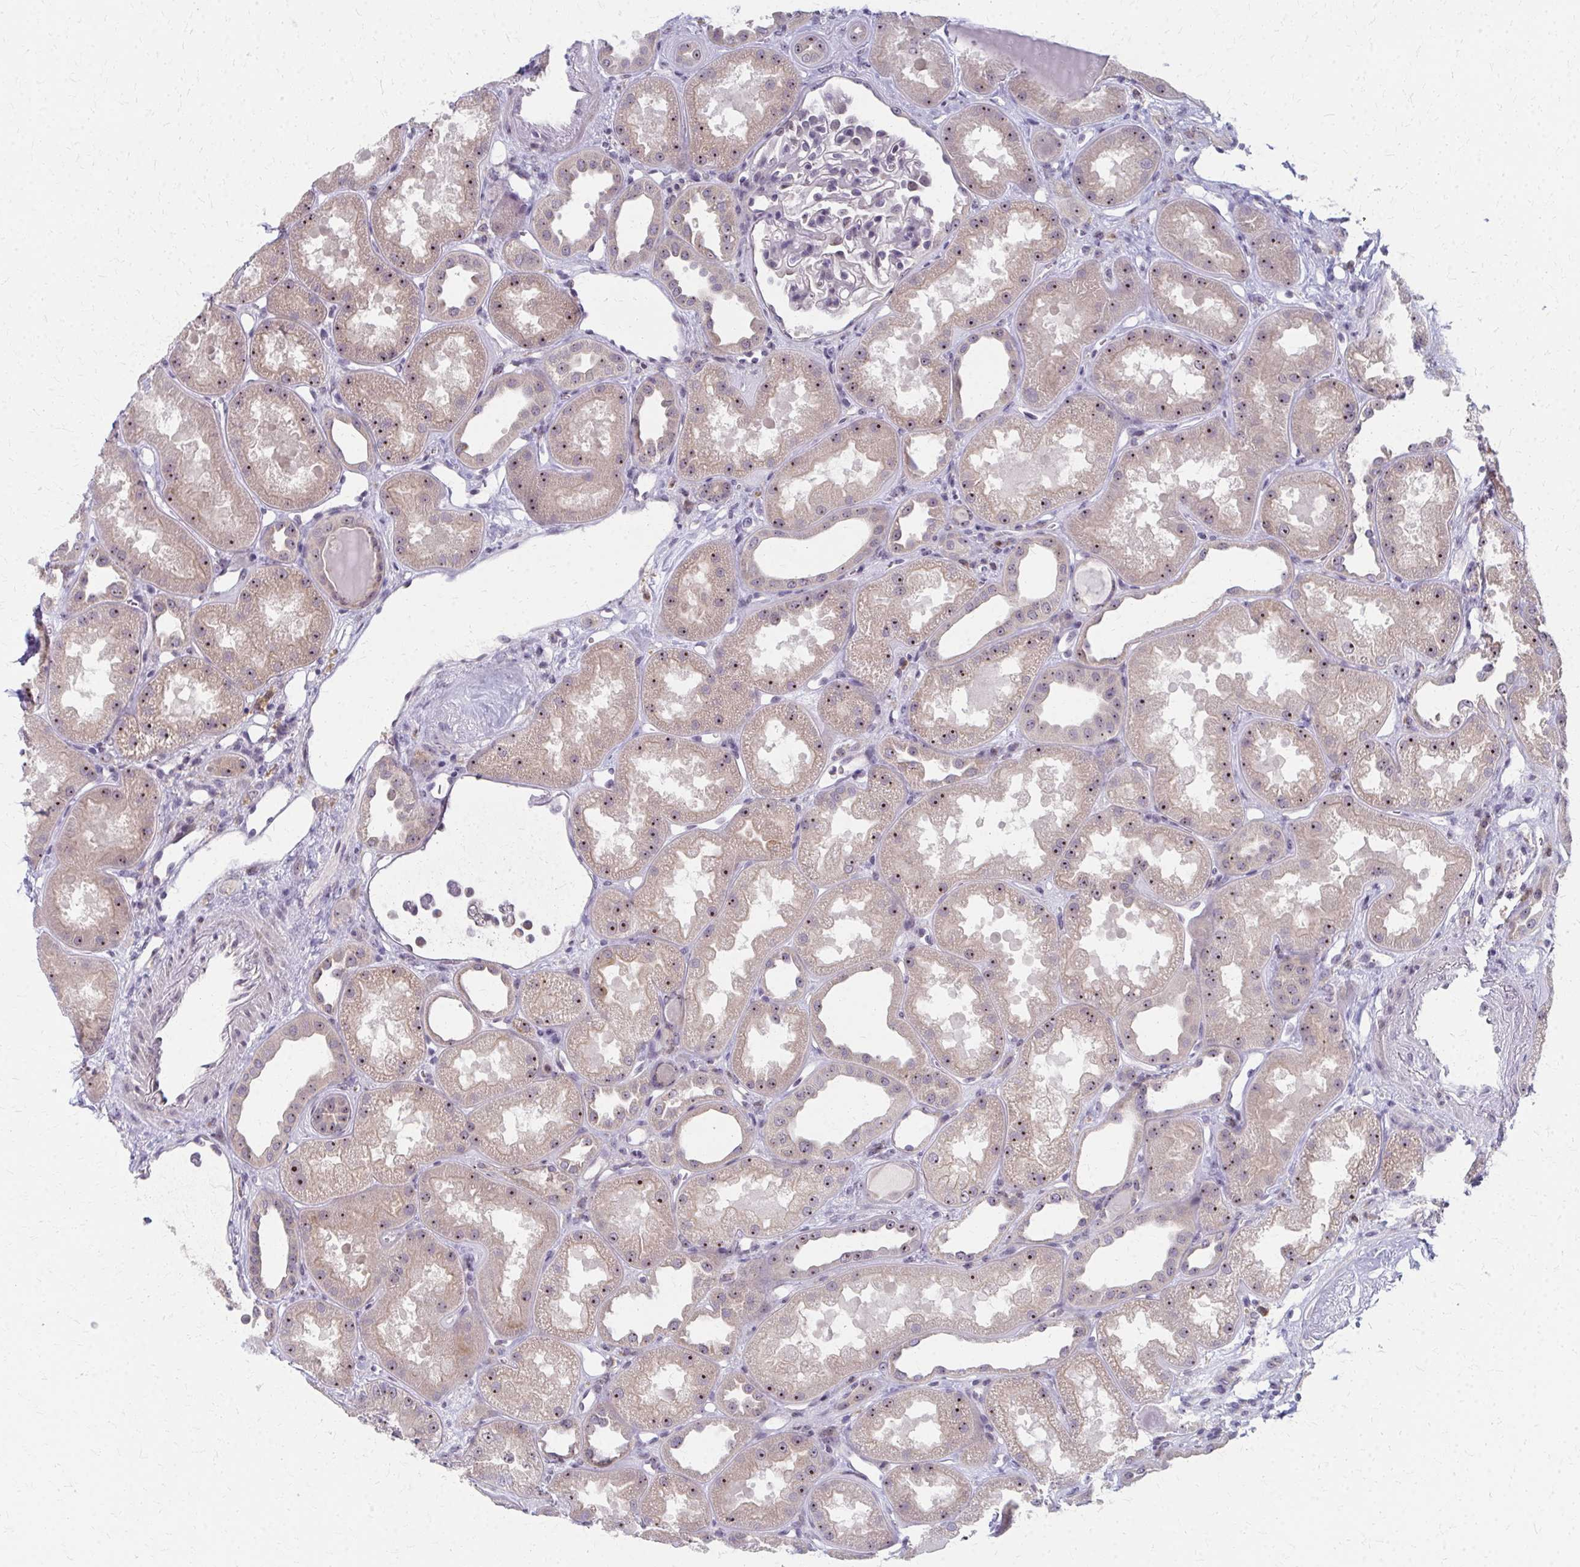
{"staining": {"intensity": "negative", "quantity": "none", "location": "none"}, "tissue": "kidney", "cell_type": "Cells in glomeruli", "image_type": "normal", "snomed": [{"axis": "morphology", "description": "Normal tissue, NOS"}, {"axis": "topography", "description": "Kidney"}], "caption": "An immunohistochemistry histopathology image of normal kidney is shown. There is no staining in cells in glomeruli of kidney.", "gene": "NUDT16", "patient": {"sex": "male", "age": 61}}